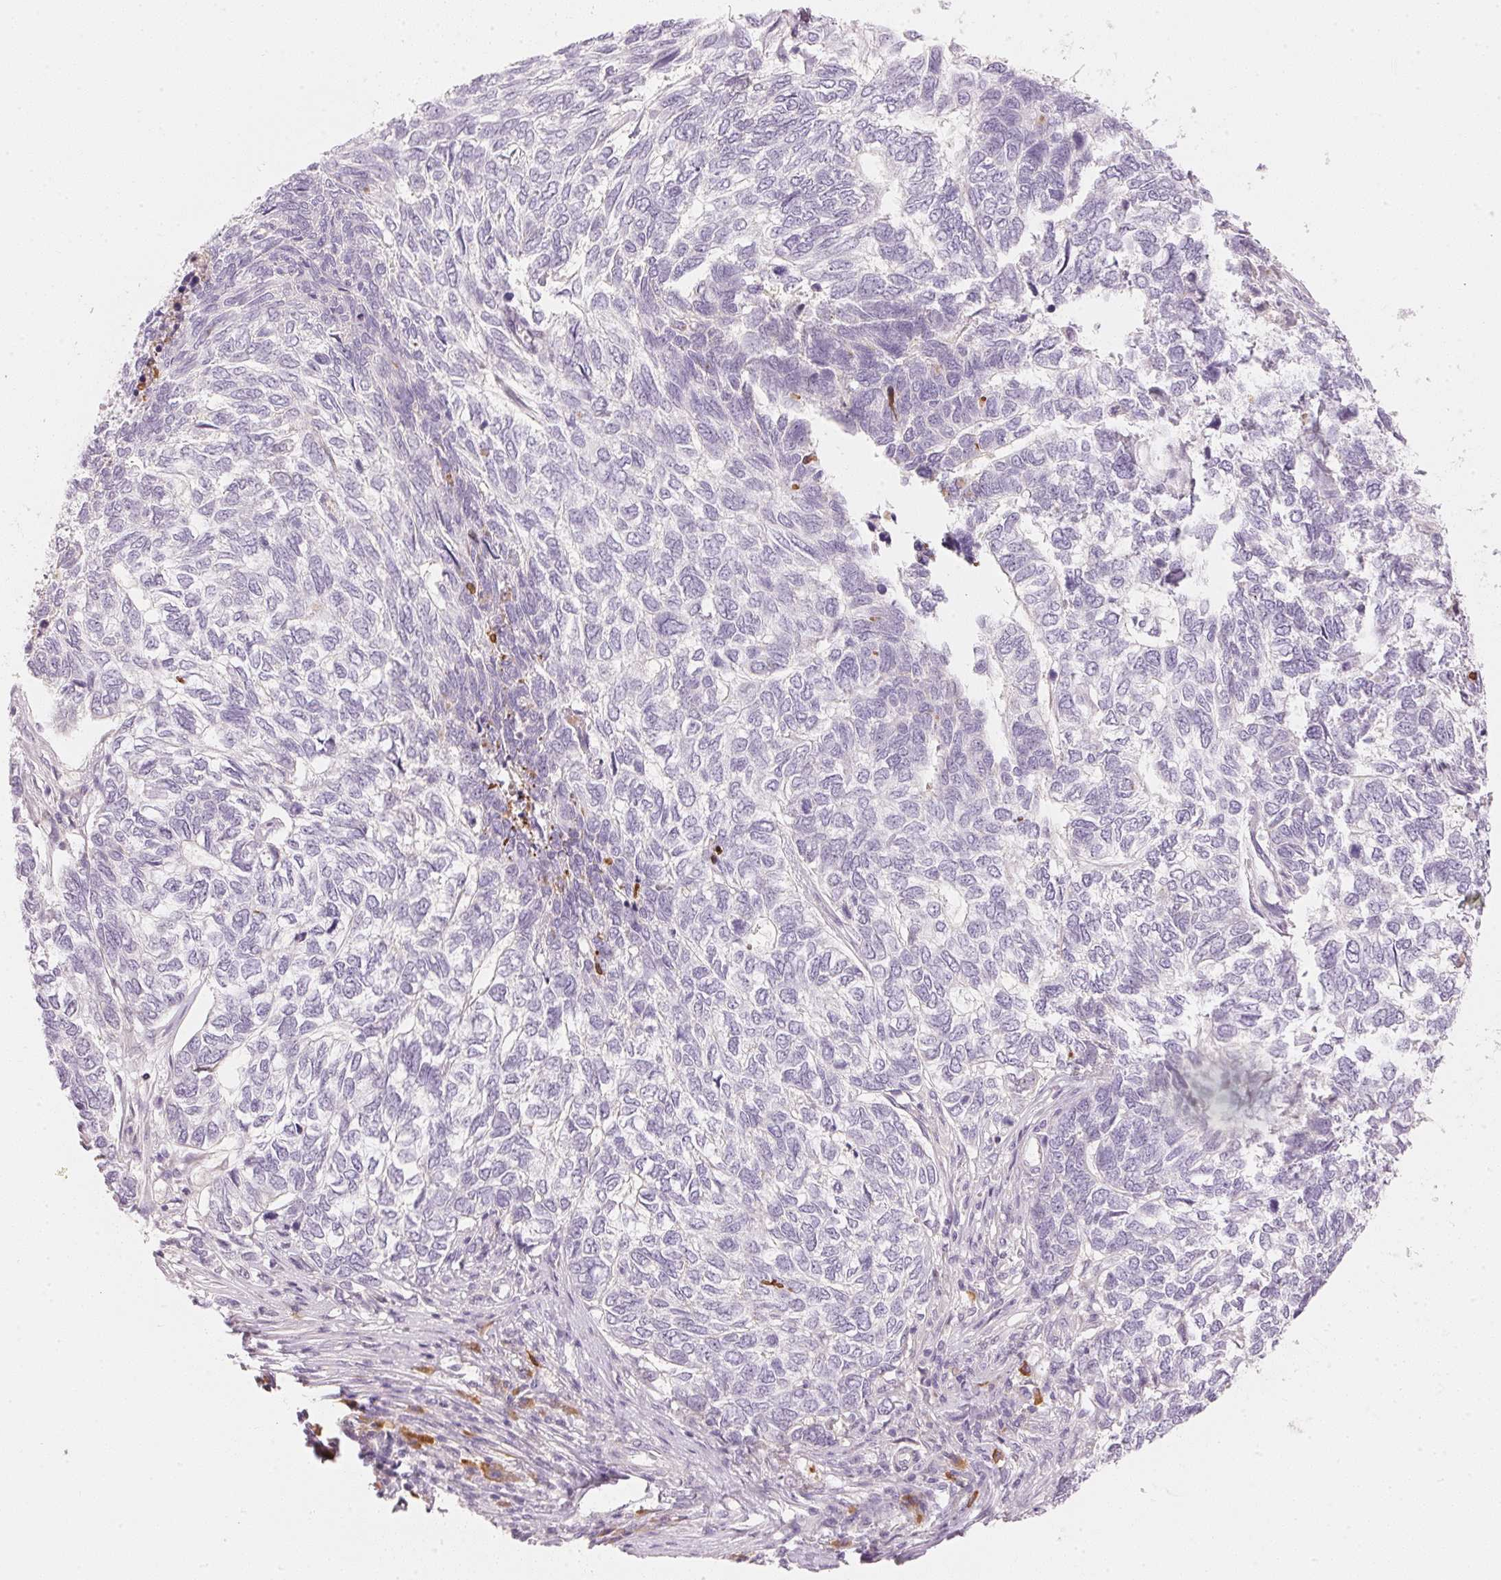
{"staining": {"intensity": "negative", "quantity": "none", "location": "none"}, "tissue": "skin cancer", "cell_type": "Tumor cells", "image_type": "cancer", "snomed": [{"axis": "morphology", "description": "Basal cell carcinoma"}, {"axis": "topography", "description": "Skin"}], "caption": "Immunohistochemistry (IHC) image of basal cell carcinoma (skin) stained for a protein (brown), which shows no positivity in tumor cells.", "gene": "RMDN2", "patient": {"sex": "female", "age": 65}}